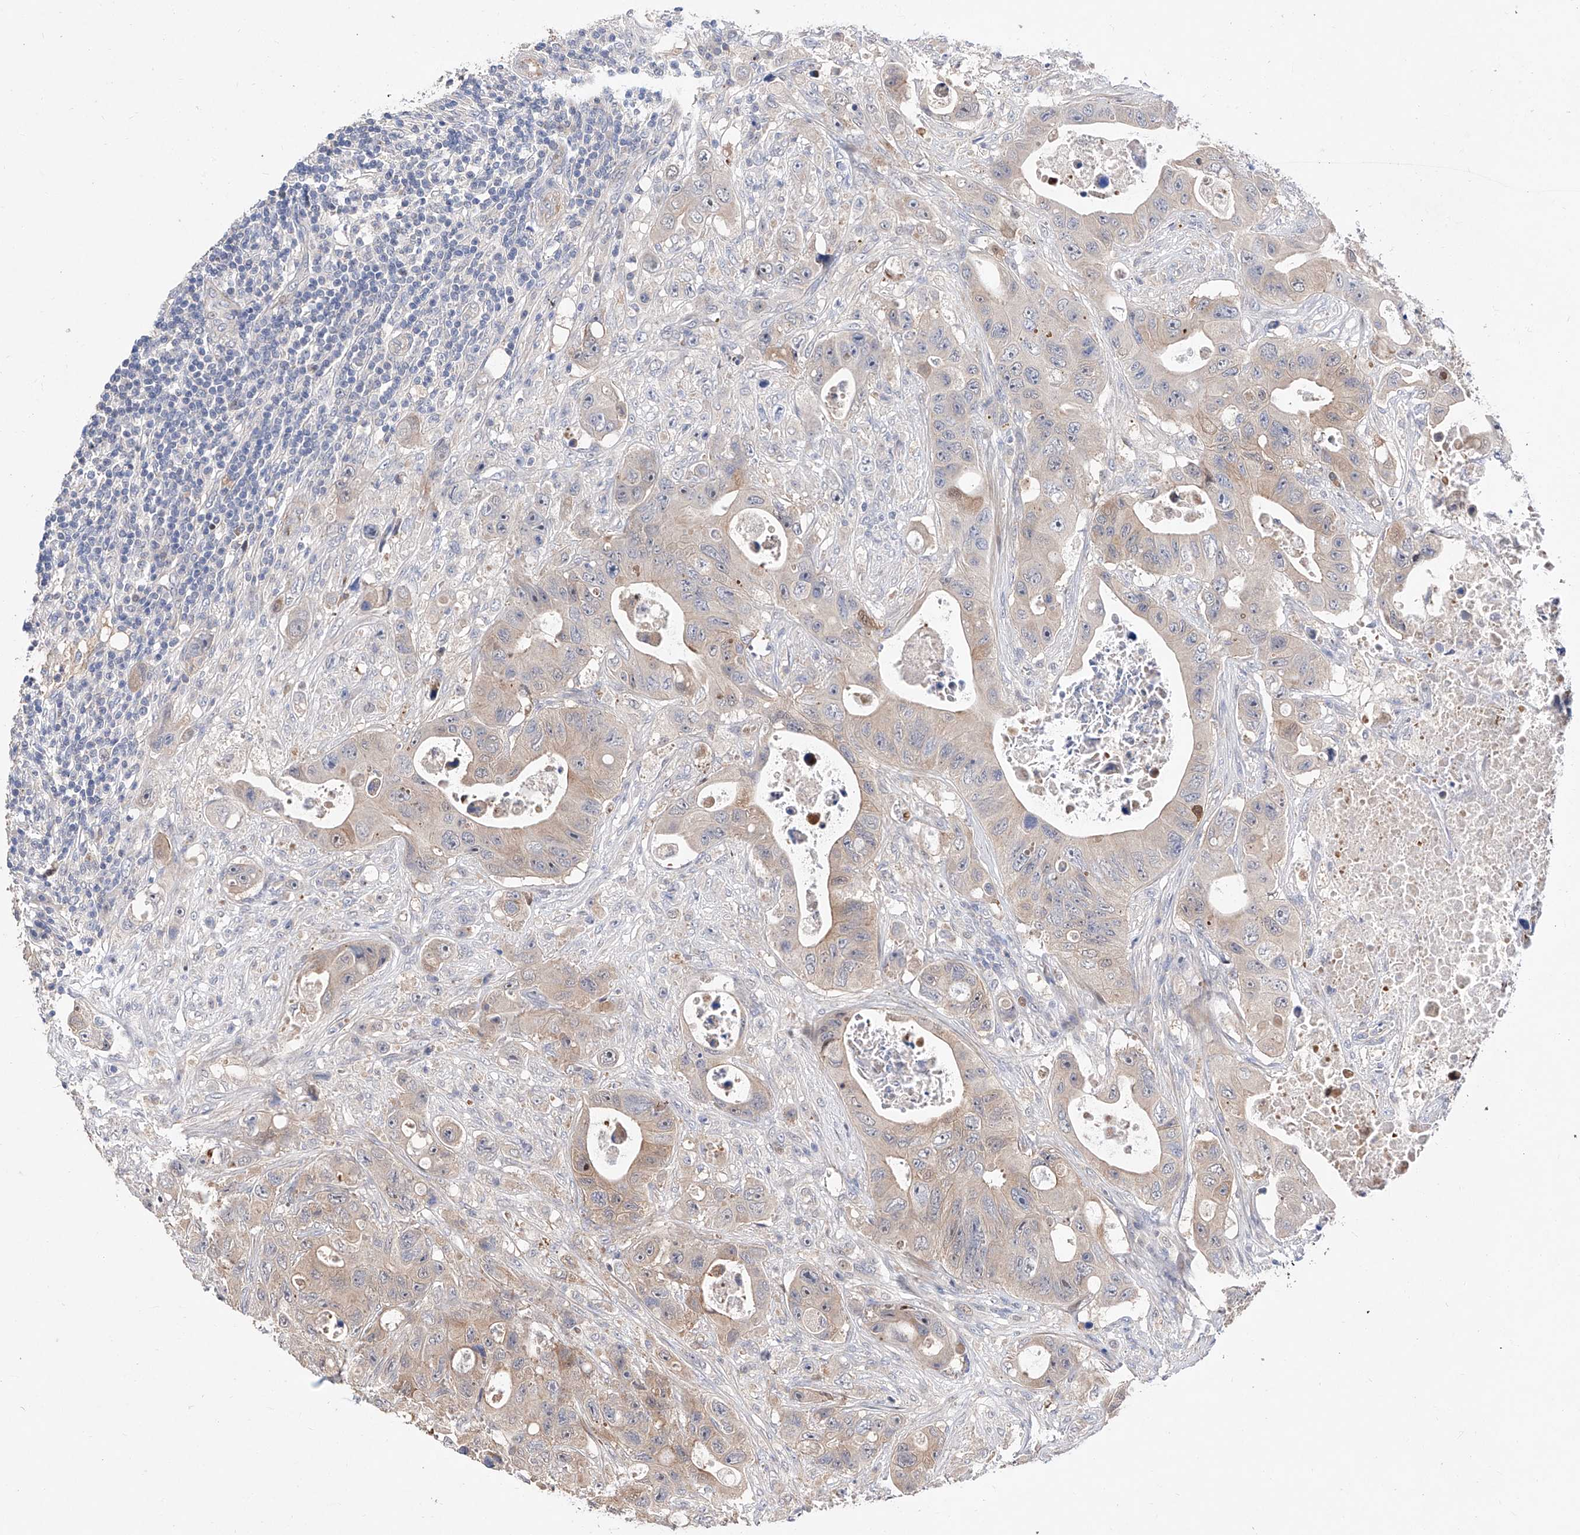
{"staining": {"intensity": "weak", "quantity": "25%-75%", "location": "cytoplasmic/membranous"}, "tissue": "colorectal cancer", "cell_type": "Tumor cells", "image_type": "cancer", "snomed": [{"axis": "morphology", "description": "Adenocarcinoma, NOS"}, {"axis": "topography", "description": "Colon"}], "caption": "Protein staining of adenocarcinoma (colorectal) tissue reveals weak cytoplasmic/membranous positivity in approximately 25%-75% of tumor cells. Ihc stains the protein in brown and the nuclei are stained blue.", "gene": "FUCA2", "patient": {"sex": "female", "age": 46}}